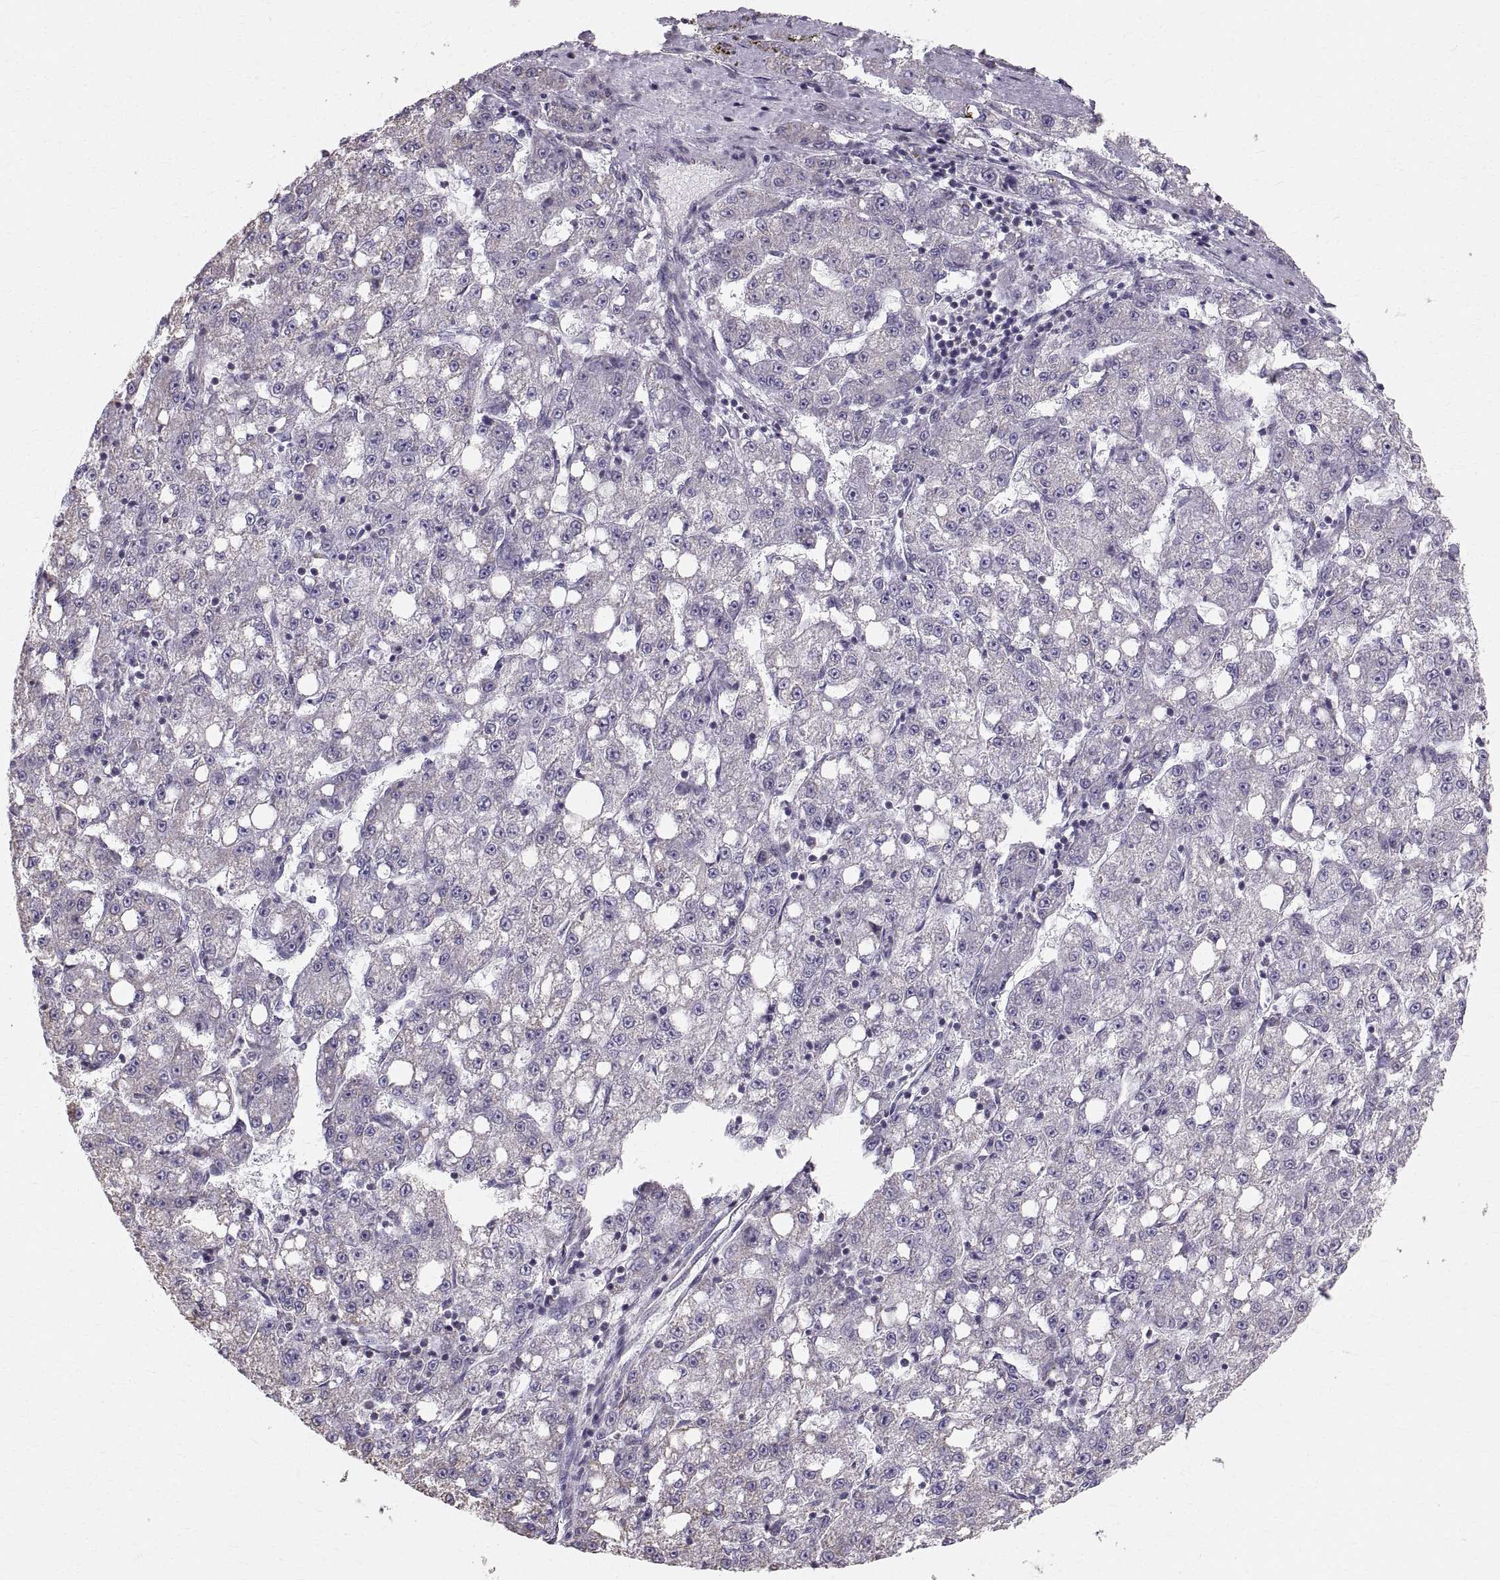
{"staining": {"intensity": "negative", "quantity": "none", "location": "none"}, "tissue": "liver cancer", "cell_type": "Tumor cells", "image_type": "cancer", "snomed": [{"axis": "morphology", "description": "Carcinoma, Hepatocellular, NOS"}, {"axis": "topography", "description": "Liver"}], "caption": "This is an immunohistochemistry photomicrograph of human liver cancer (hepatocellular carcinoma). There is no positivity in tumor cells.", "gene": "STMND1", "patient": {"sex": "female", "age": 65}}